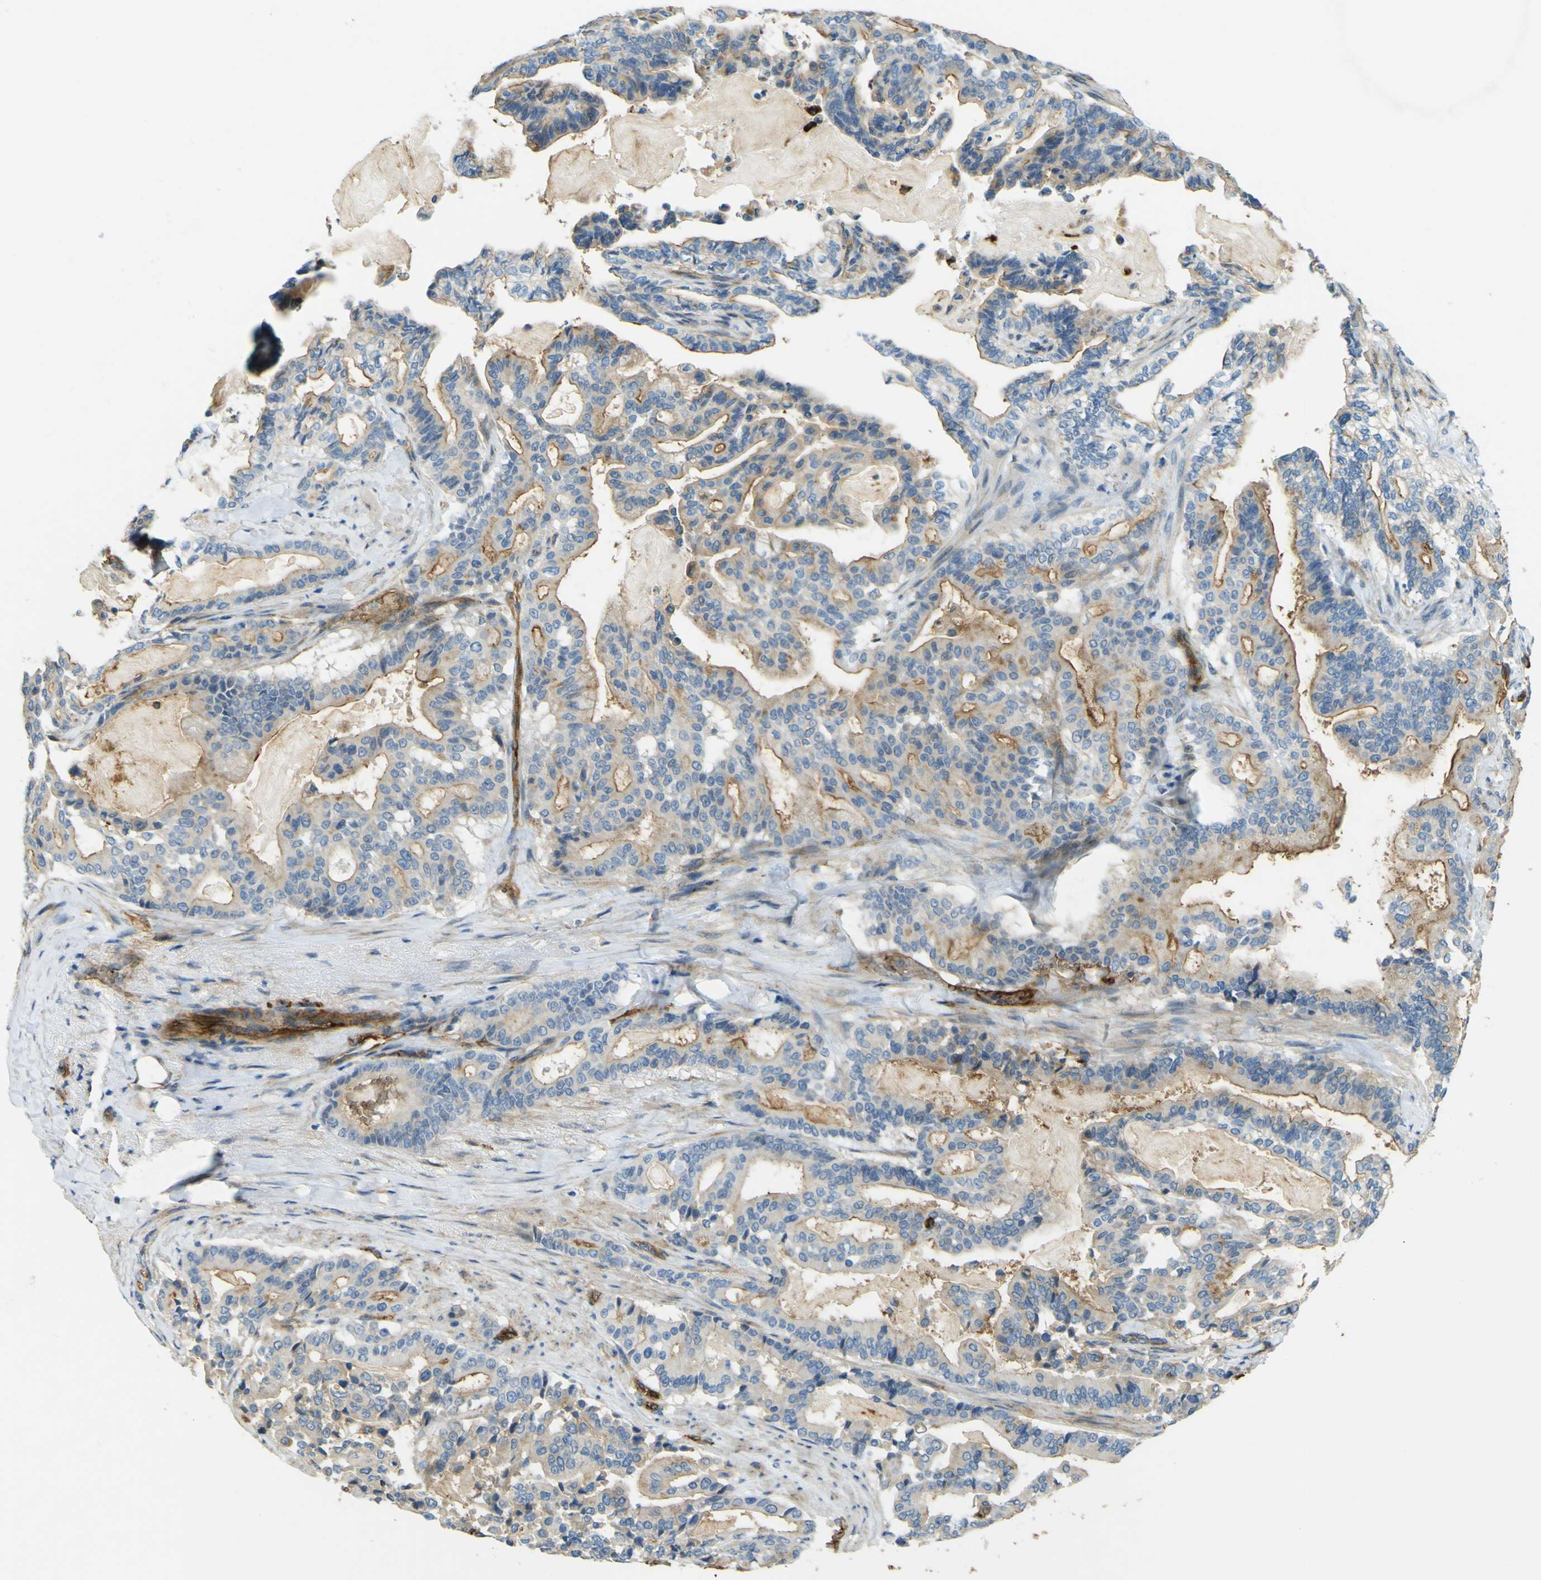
{"staining": {"intensity": "moderate", "quantity": "25%-75%", "location": "cytoplasmic/membranous"}, "tissue": "pancreatic cancer", "cell_type": "Tumor cells", "image_type": "cancer", "snomed": [{"axis": "morphology", "description": "Adenocarcinoma, NOS"}, {"axis": "topography", "description": "Pancreas"}], "caption": "This image demonstrates adenocarcinoma (pancreatic) stained with immunohistochemistry to label a protein in brown. The cytoplasmic/membranous of tumor cells show moderate positivity for the protein. Nuclei are counter-stained blue.", "gene": "PLXDC1", "patient": {"sex": "male", "age": 63}}